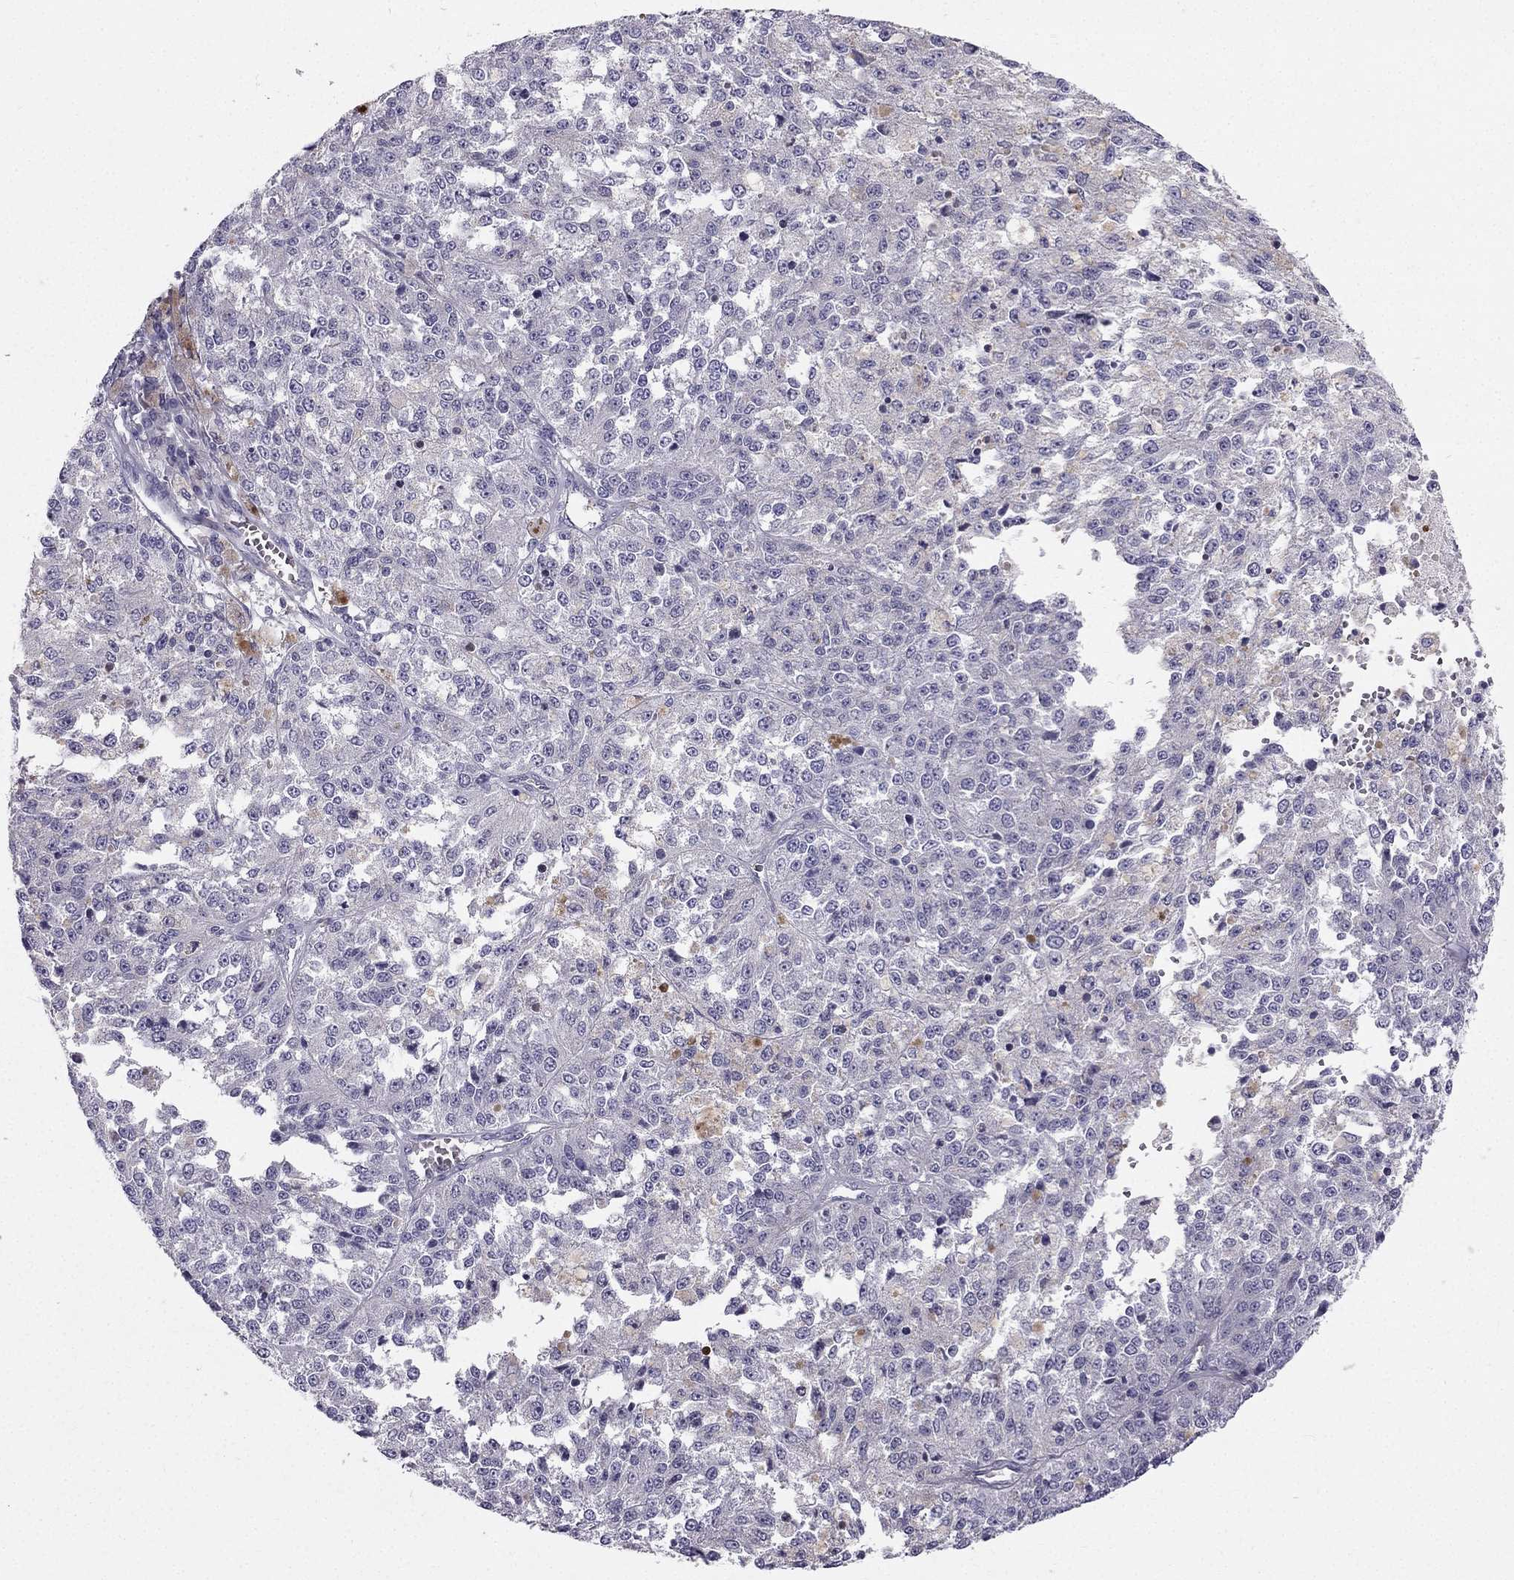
{"staining": {"intensity": "negative", "quantity": "none", "location": "none"}, "tissue": "melanoma", "cell_type": "Tumor cells", "image_type": "cancer", "snomed": [{"axis": "morphology", "description": "Malignant melanoma, Metastatic site"}, {"axis": "topography", "description": "Lymph node"}], "caption": "Micrograph shows no protein expression in tumor cells of malignant melanoma (metastatic site) tissue.", "gene": "SYT5", "patient": {"sex": "female", "age": 64}}